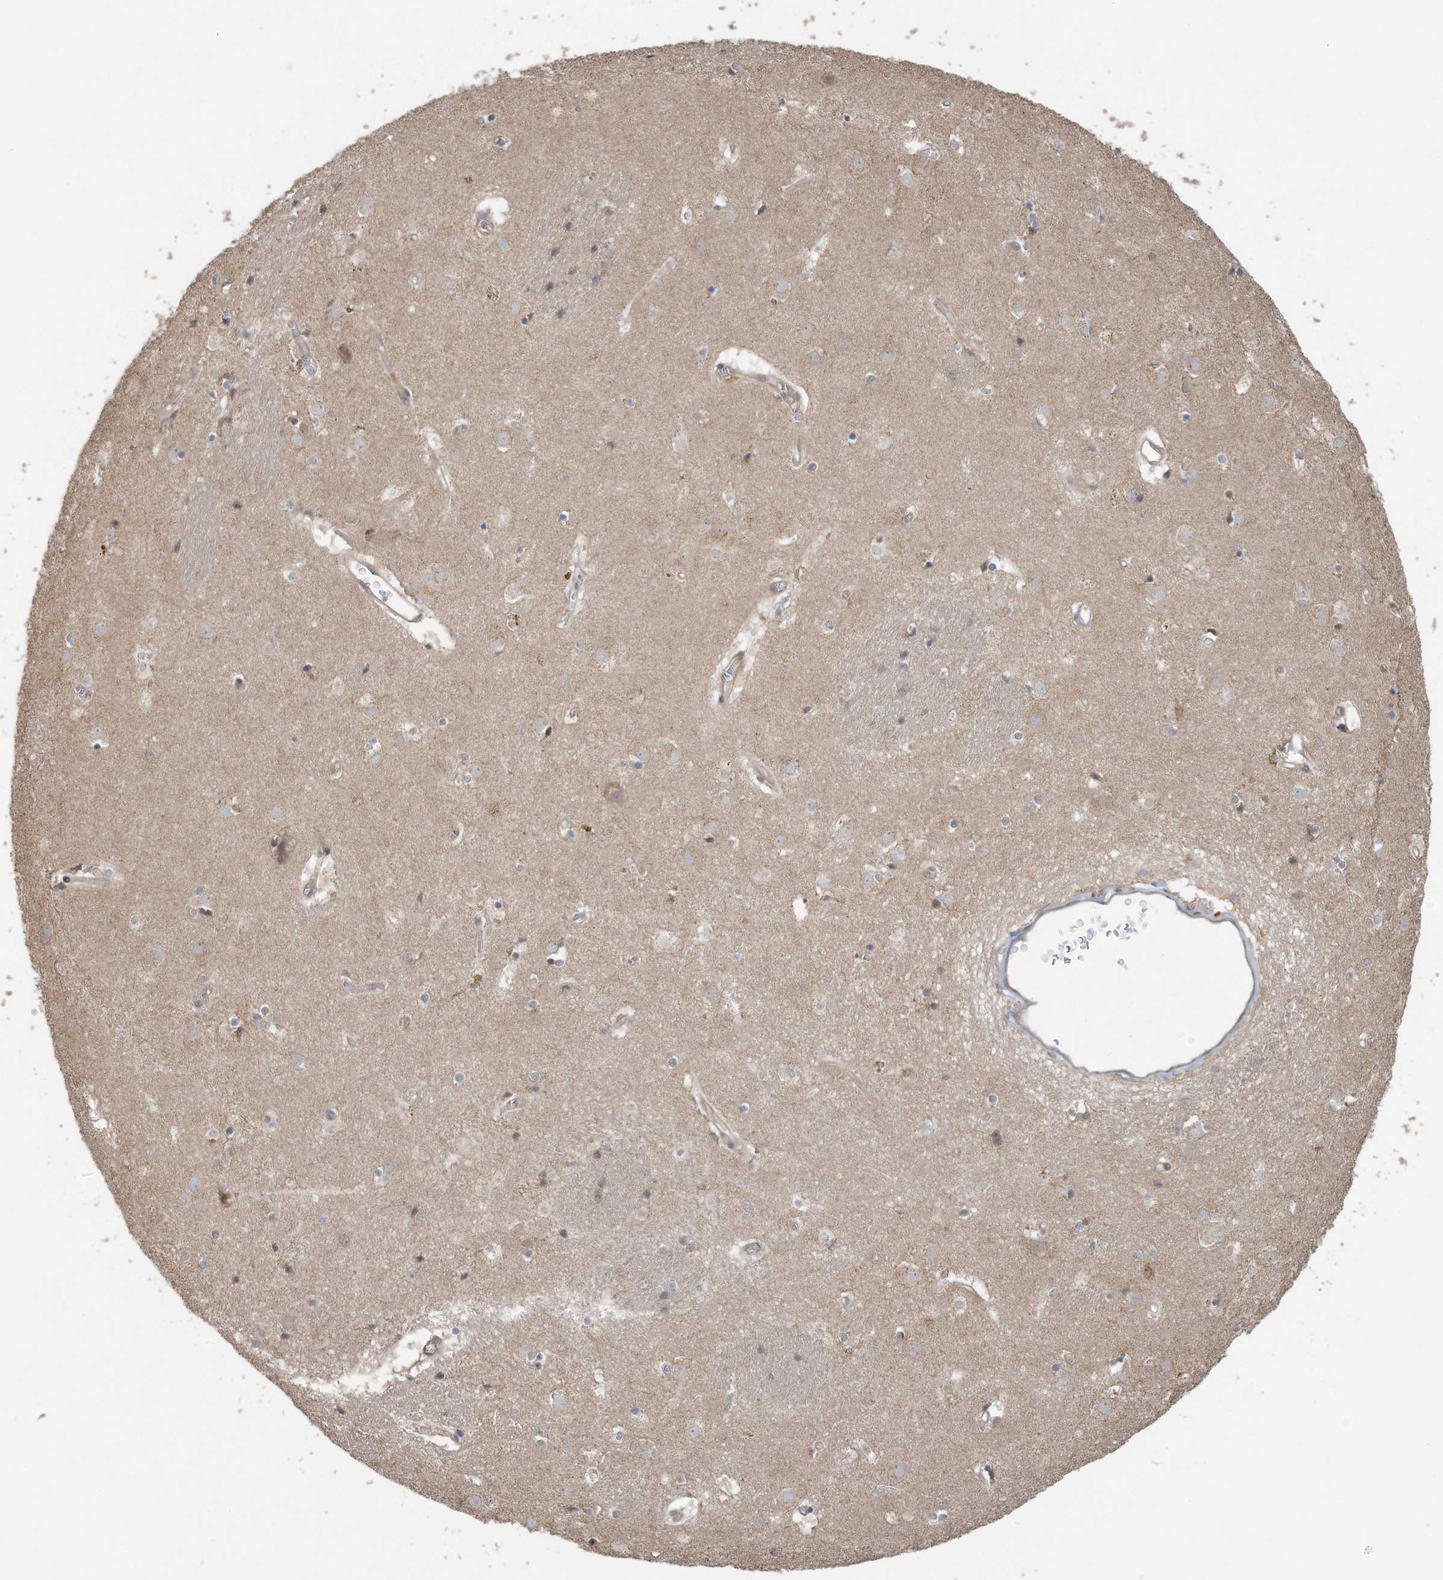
{"staining": {"intensity": "moderate", "quantity": "<25%", "location": "cytoplasmic/membranous"}, "tissue": "caudate", "cell_type": "Glial cells", "image_type": "normal", "snomed": [{"axis": "morphology", "description": "Normal tissue, NOS"}, {"axis": "topography", "description": "Lateral ventricle wall"}], "caption": "This histopathology image displays immunohistochemistry (IHC) staining of benign human caudate, with low moderate cytoplasmic/membranous staining in approximately <25% of glial cells.", "gene": "ERI2", "patient": {"sex": "male", "age": 70}}